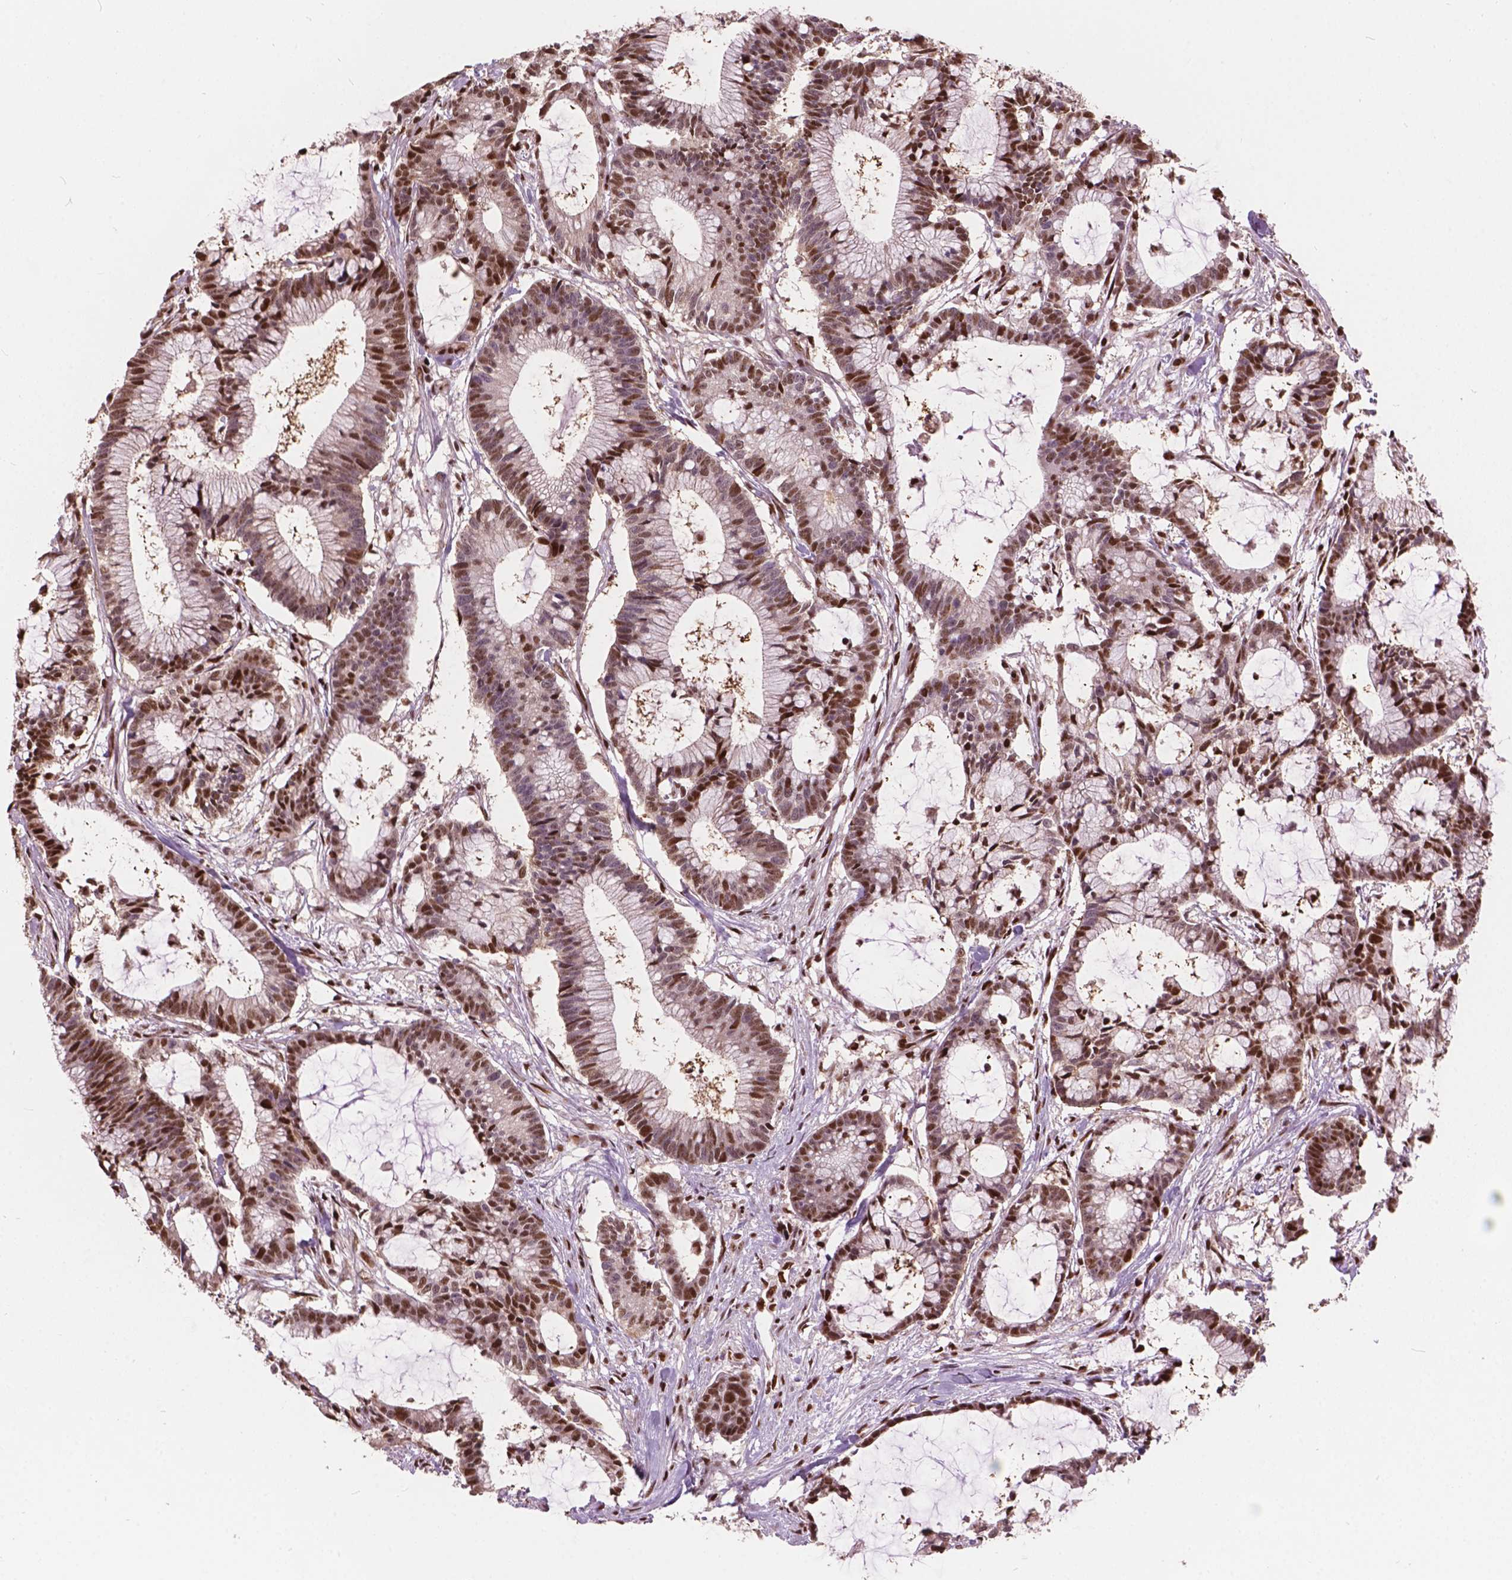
{"staining": {"intensity": "moderate", "quantity": ">75%", "location": "nuclear"}, "tissue": "colorectal cancer", "cell_type": "Tumor cells", "image_type": "cancer", "snomed": [{"axis": "morphology", "description": "Adenocarcinoma, NOS"}, {"axis": "topography", "description": "Colon"}], "caption": "Approximately >75% of tumor cells in adenocarcinoma (colorectal) exhibit moderate nuclear protein positivity as visualized by brown immunohistochemical staining.", "gene": "ANP32B", "patient": {"sex": "female", "age": 78}}